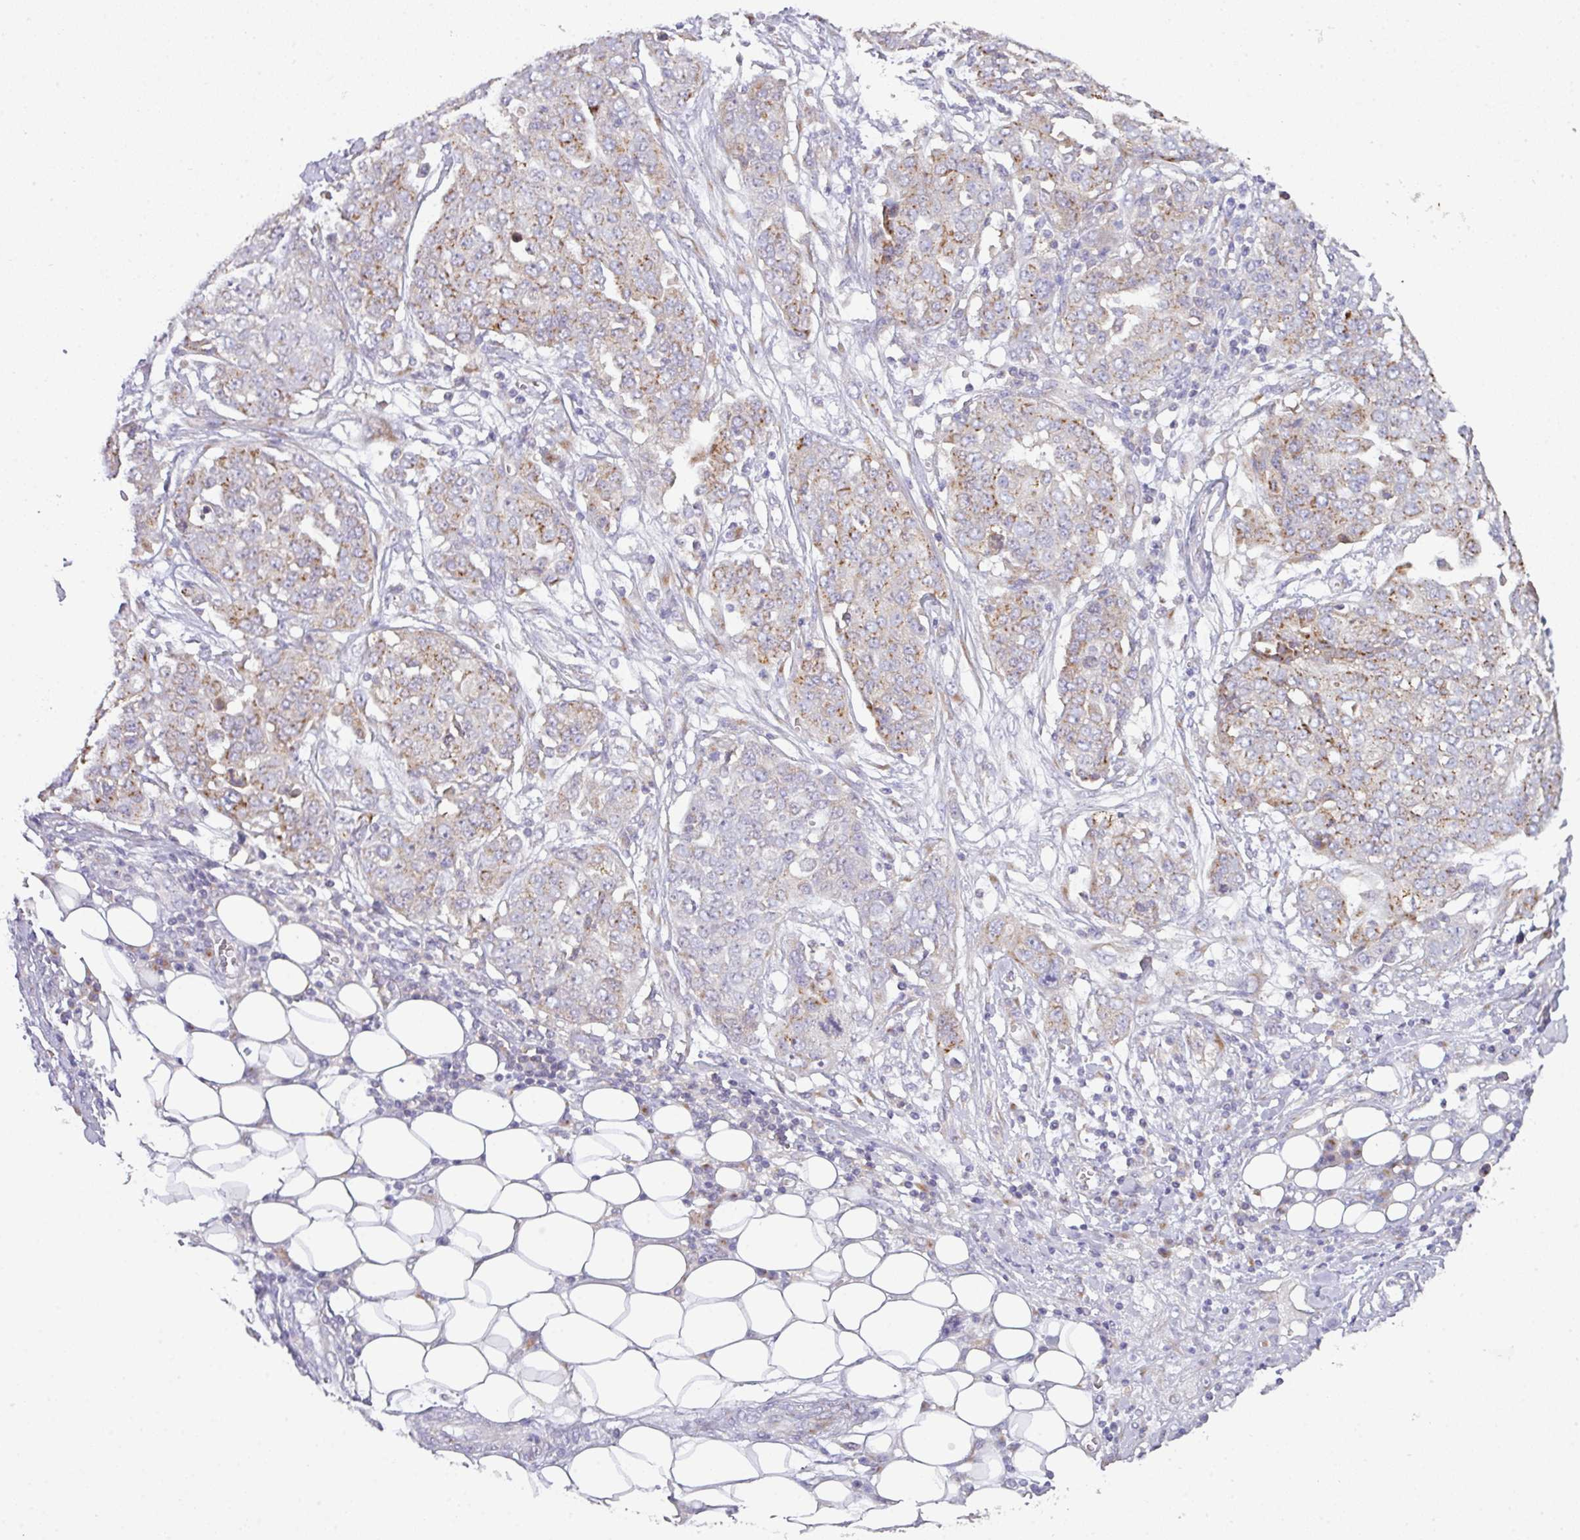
{"staining": {"intensity": "moderate", "quantity": "25%-75%", "location": "cytoplasmic/membranous"}, "tissue": "ovarian cancer", "cell_type": "Tumor cells", "image_type": "cancer", "snomed": [{"axis": "morphology", "description": "Cystadenocarcinoma, serous, NOS"}, {"axis": "topography", "description": "Soft tissue"}, {"axis": "topography", "description": "Ovary"}], "caption": "High-magnification brightfield microscopy of ovarian cancer stained with DAB (3,3'-diaminobenzidine) (brown) and counterstained with hematoxylin (blue). tumor cells exhibit moderate cytoplasmic/membranous positivity is seen in about25%-75% of cells. The staining was performed using DAB (3,3'-diaminobenzidine) to visualize the protein expression in brown, while the nuclei were stained in blue with hematoxylin (Magnification: 20x).", "gene": "VTI1A", "patient": {"sex": "female", "age": 57}}